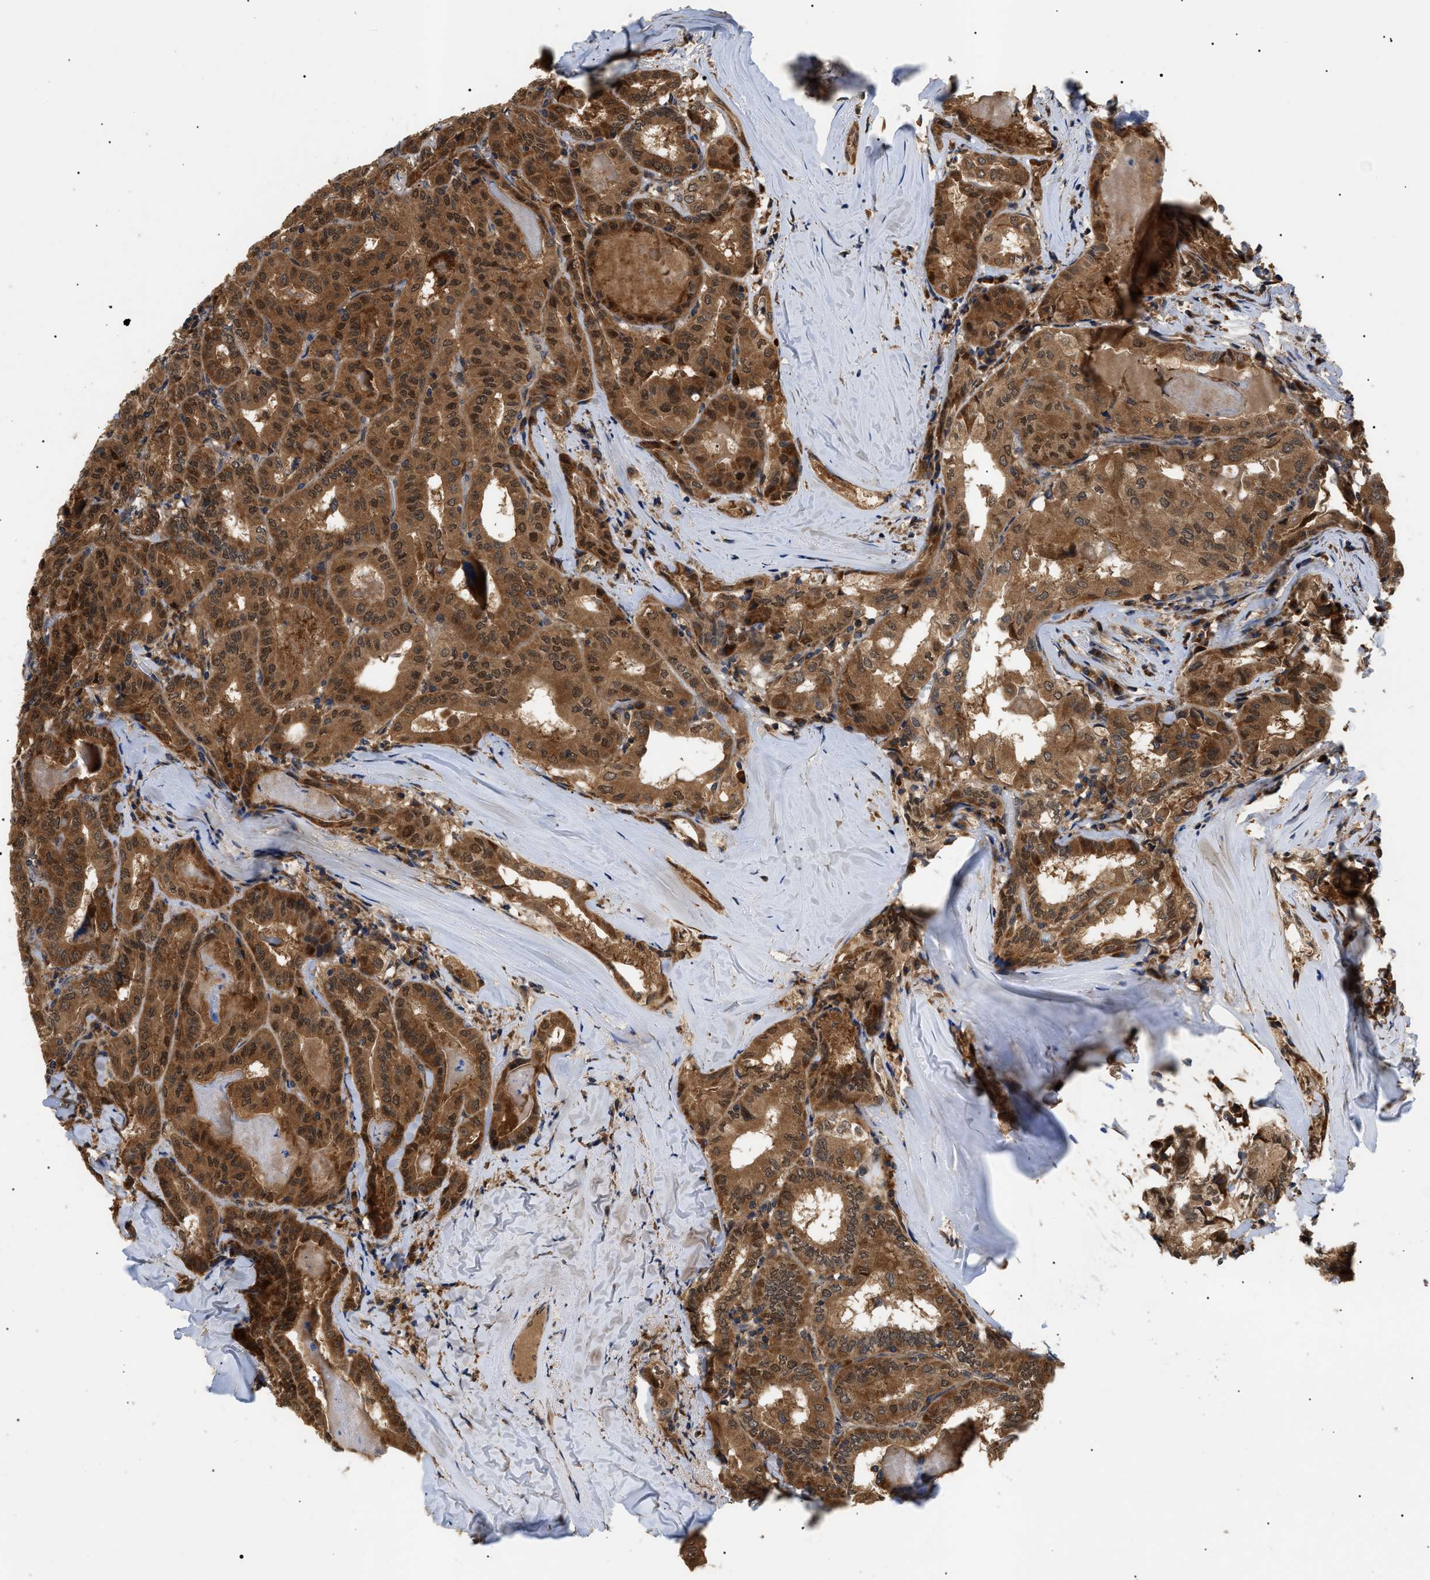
{"staining": {"intensity": "moderate", "quantity": ">75%", "location": "cytoplasmic/membranous,nuclear"}, "tissue": "thyroid cancer", "cell_type": "Tumor cells", "image_type": "cancer", "snomed": [{"axis": "morphology", "description": "Papillary adenocarcinoma, NOS"}, {"axis": "topography", "description": "Thyroid gland"}], "caption": "A high-resolution histopathology image shows IHC staining of thyroid cancer, which displays moderate cytoplasmic/membranous and nuclear positivity in about >75% of tumor cells.", "gene": "ASTL", "patient": {"sex": "female", "age": 42}}